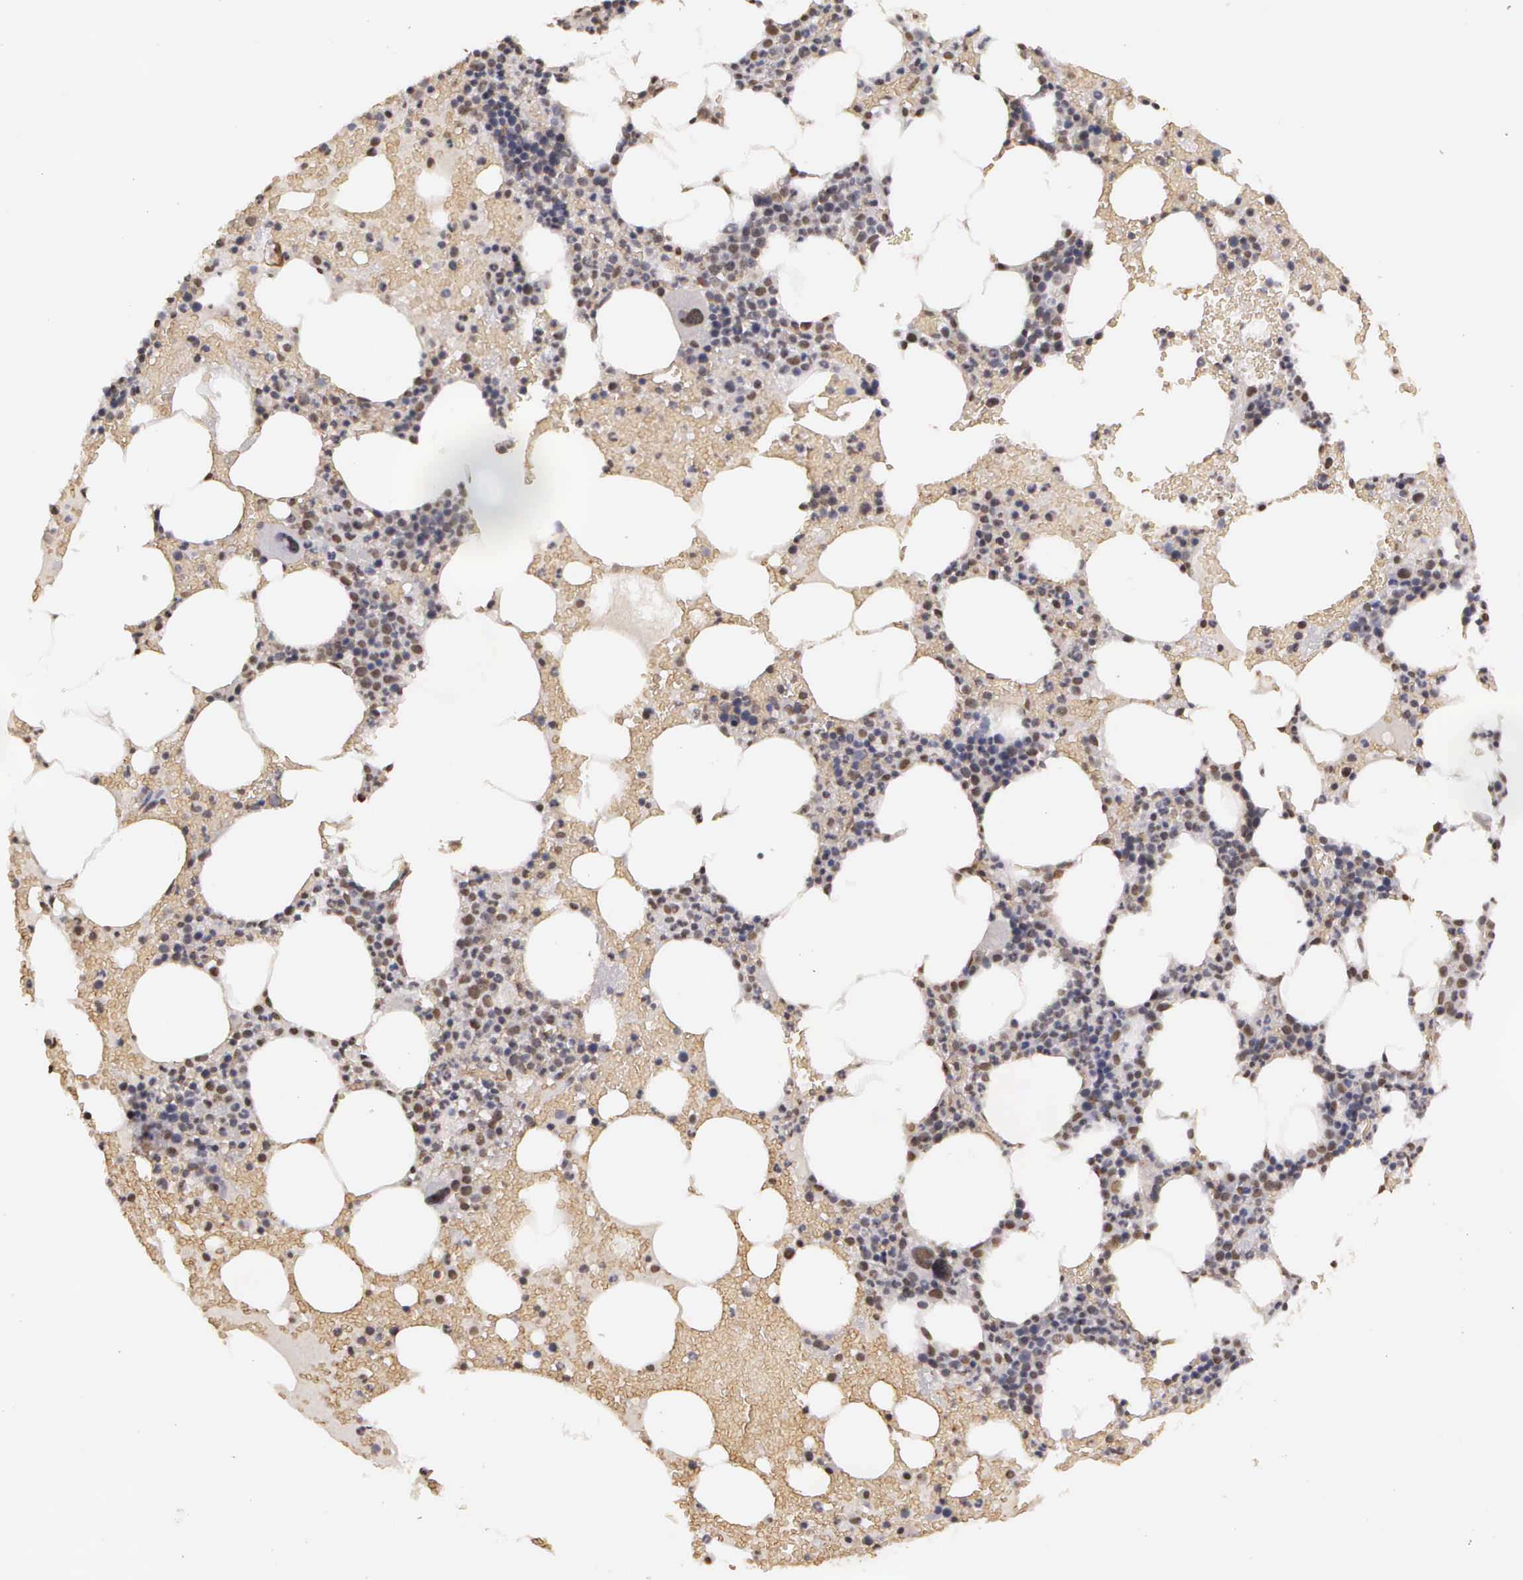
{"staining": {"intensity": "weak", "quantity": "25%-75%", "location": "nuclear"}, "tissue": "bone marrow", "cell_type": "Hematopoietic cells", "image_type": "normal", "snomed": [{"axis": "morphology", "description": "Normal tissue, NOS"}, {"axis": "topography", "description": "Bone marrow"}], "caption": "Bone marrow stained with immunohistochemistry (IHC) exhibits weak nuclear positivity in approximately 25%-75% of hematopoietic cells.", "gene": "ARMCX5", "patient": {"sex": "female", "age": 72}}